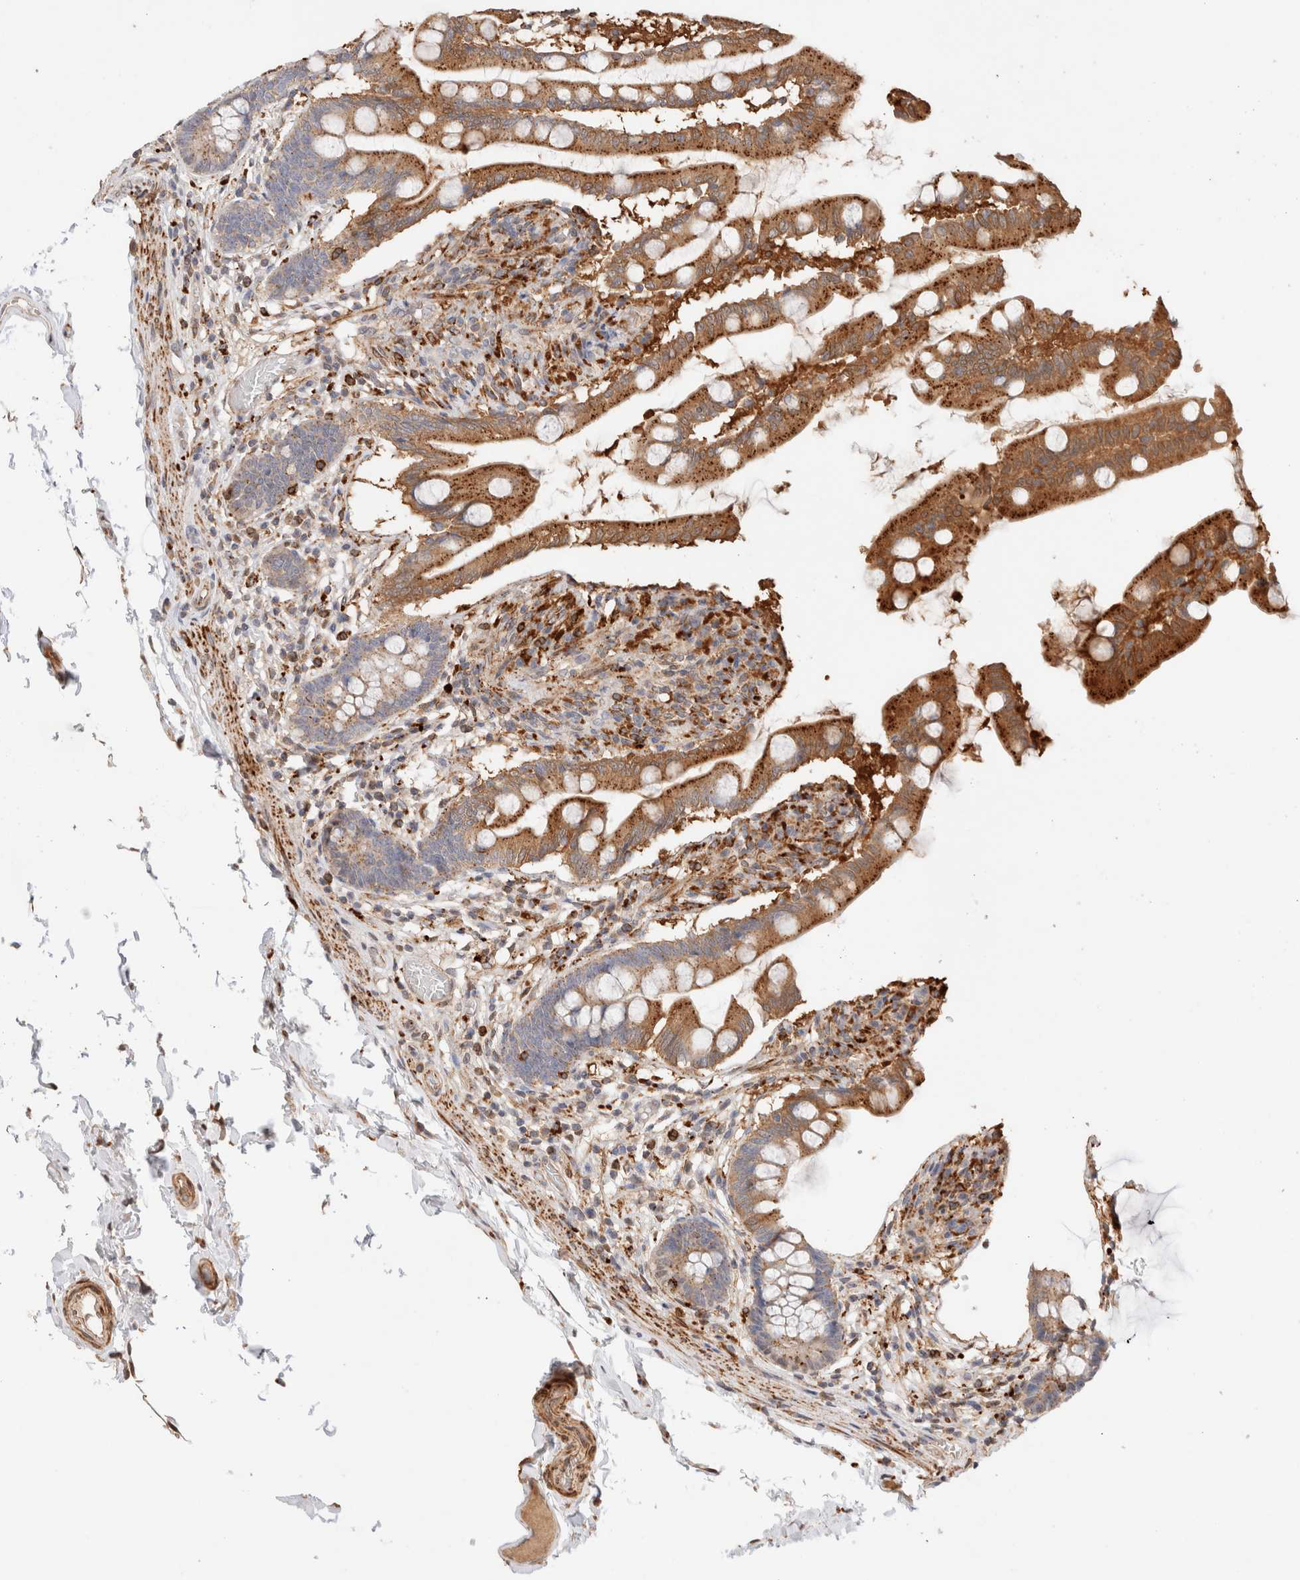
{"staining": {"intensity": "moderate", "quantity": ">75%", "location": "cytoplasmic/membranous"}, "tissue": "small intestine", "cell_type": "Glandular cells", "image_type": "normal", "snomed": [{"axis": "morphology", "description": "Normal tissue, NOS"}, {"axis": "topography", "description": "Small intestine"}], "caption": "Brown immunohistochemical staining in unremarkable small intestine displays moderate cytoplasmic/membranous positivity in about >75% of glandular cells.", "gene": "RABEPK", "patient": {"sex": "female", "age": 56}}